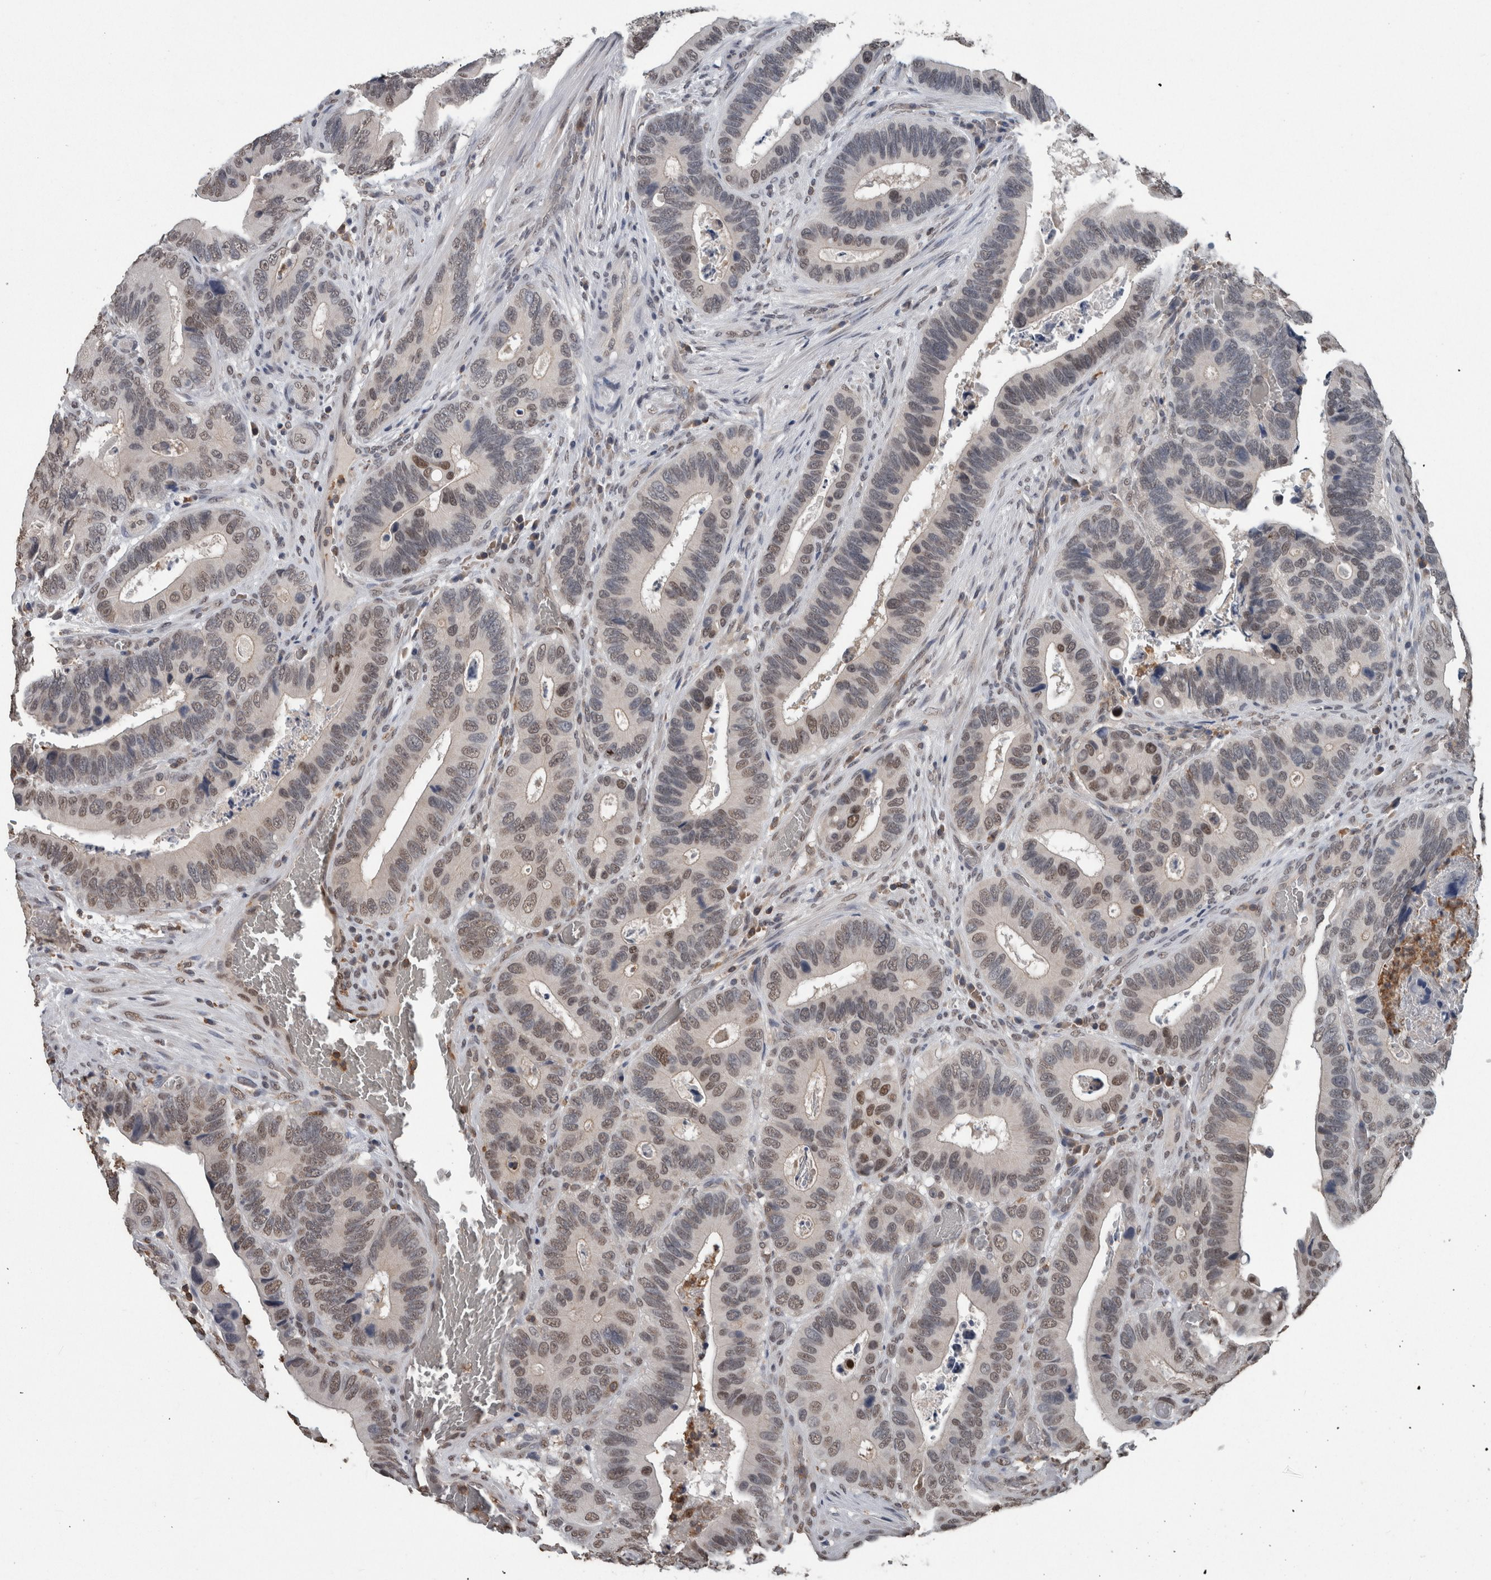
{"staining": {"intensity": "weak", "quantity": "25%-75%", "location": "nuclear"}, "tissue": "colorectal cancer", "cell_type": "Tumor cells", "image_type": "cancer", "snomed": [{"axis": "morphology", "description": "Adenocarcinoma, NOS"}, {"axis": "topography", "description": "Colon"}], "caption": "Human colorectal adenocarcinoma stained with a protein marker reveals weak staining in tumor cells.", "gene": "MAFF", "patient": {"sex": "male", "age": 72}}